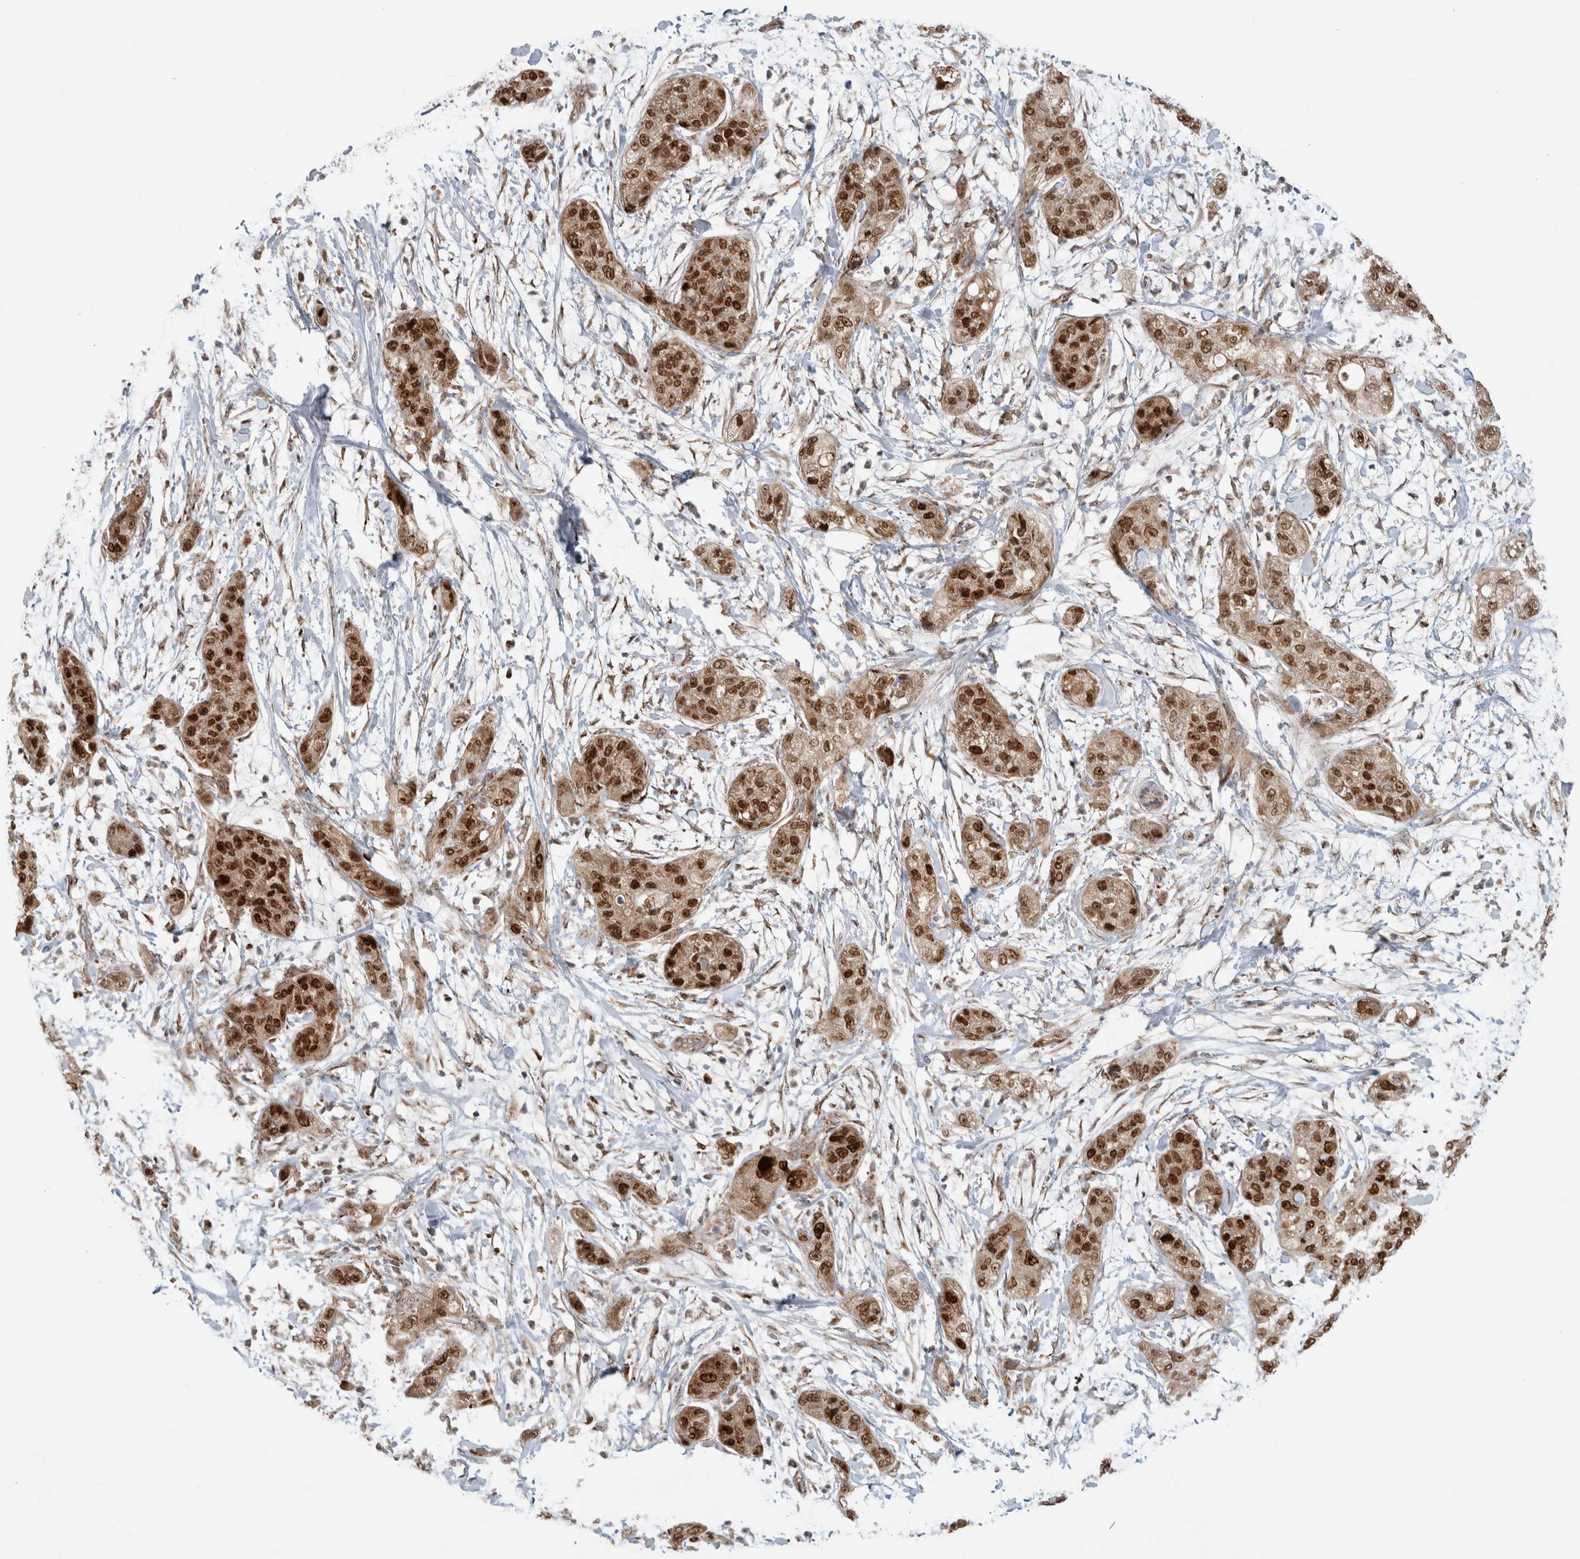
{"staining": {"intensity": "strong", "quantity": "25%-75%", "location": "cytoplasmic/membranous,nuclear"}, "tissue": "pancreatic cancer", "cell_type": "Tumor cells", "image_type": "cancer", "snomed": [{"axis": "morphology", "description": "Adenocarcinoma, NOS"}, {"axis": "topography", "description": "Pancreas"}], "caption": "Protein expression analysis of pancreatic cancer (adenocarcinoma) displays strong cytoplasmic/membranous and nuclear staining in about 25%-75% of tumor cells.", "gene": "INSRR", "patient": {"sex": "female", "age": 78}}